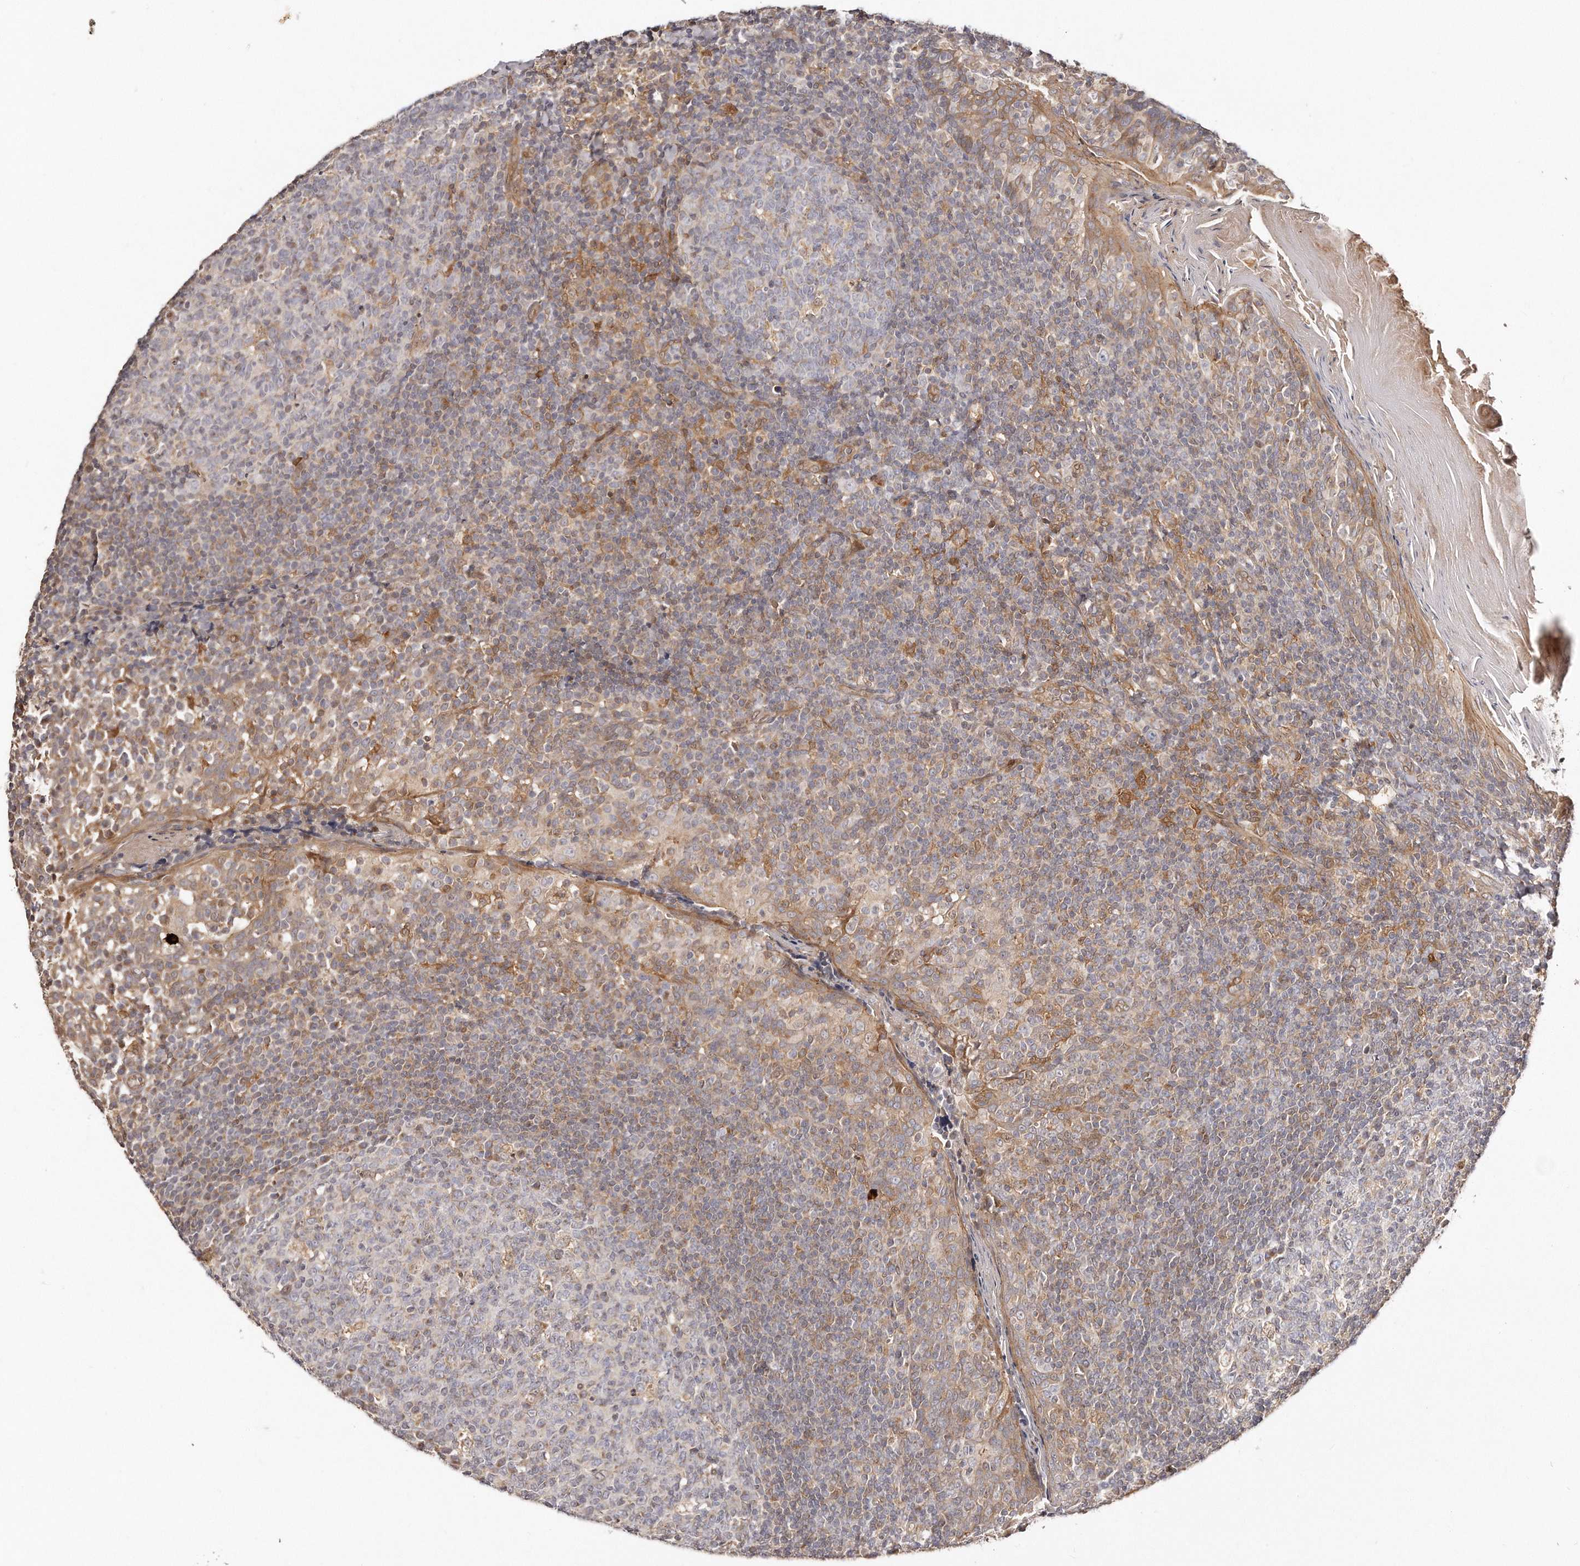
{"staining": {"intensity": "negative", "quantity": "none", "location": "none"}, "tissue": "tonsil", "cell_type": "Germinal center cells", "image_type": "normal", "snomed": [{"axis": "morphology", "description": "Normal tissue, NOS"}, {"axis": "topography", "description": "Tonsil"}], "caption": "Human tonsil stained for a protein using immunohistochemistry reveals no staining in germinal center cells.", "gene": "GBP4", "patient": {"sex": "female", "age": 19}}